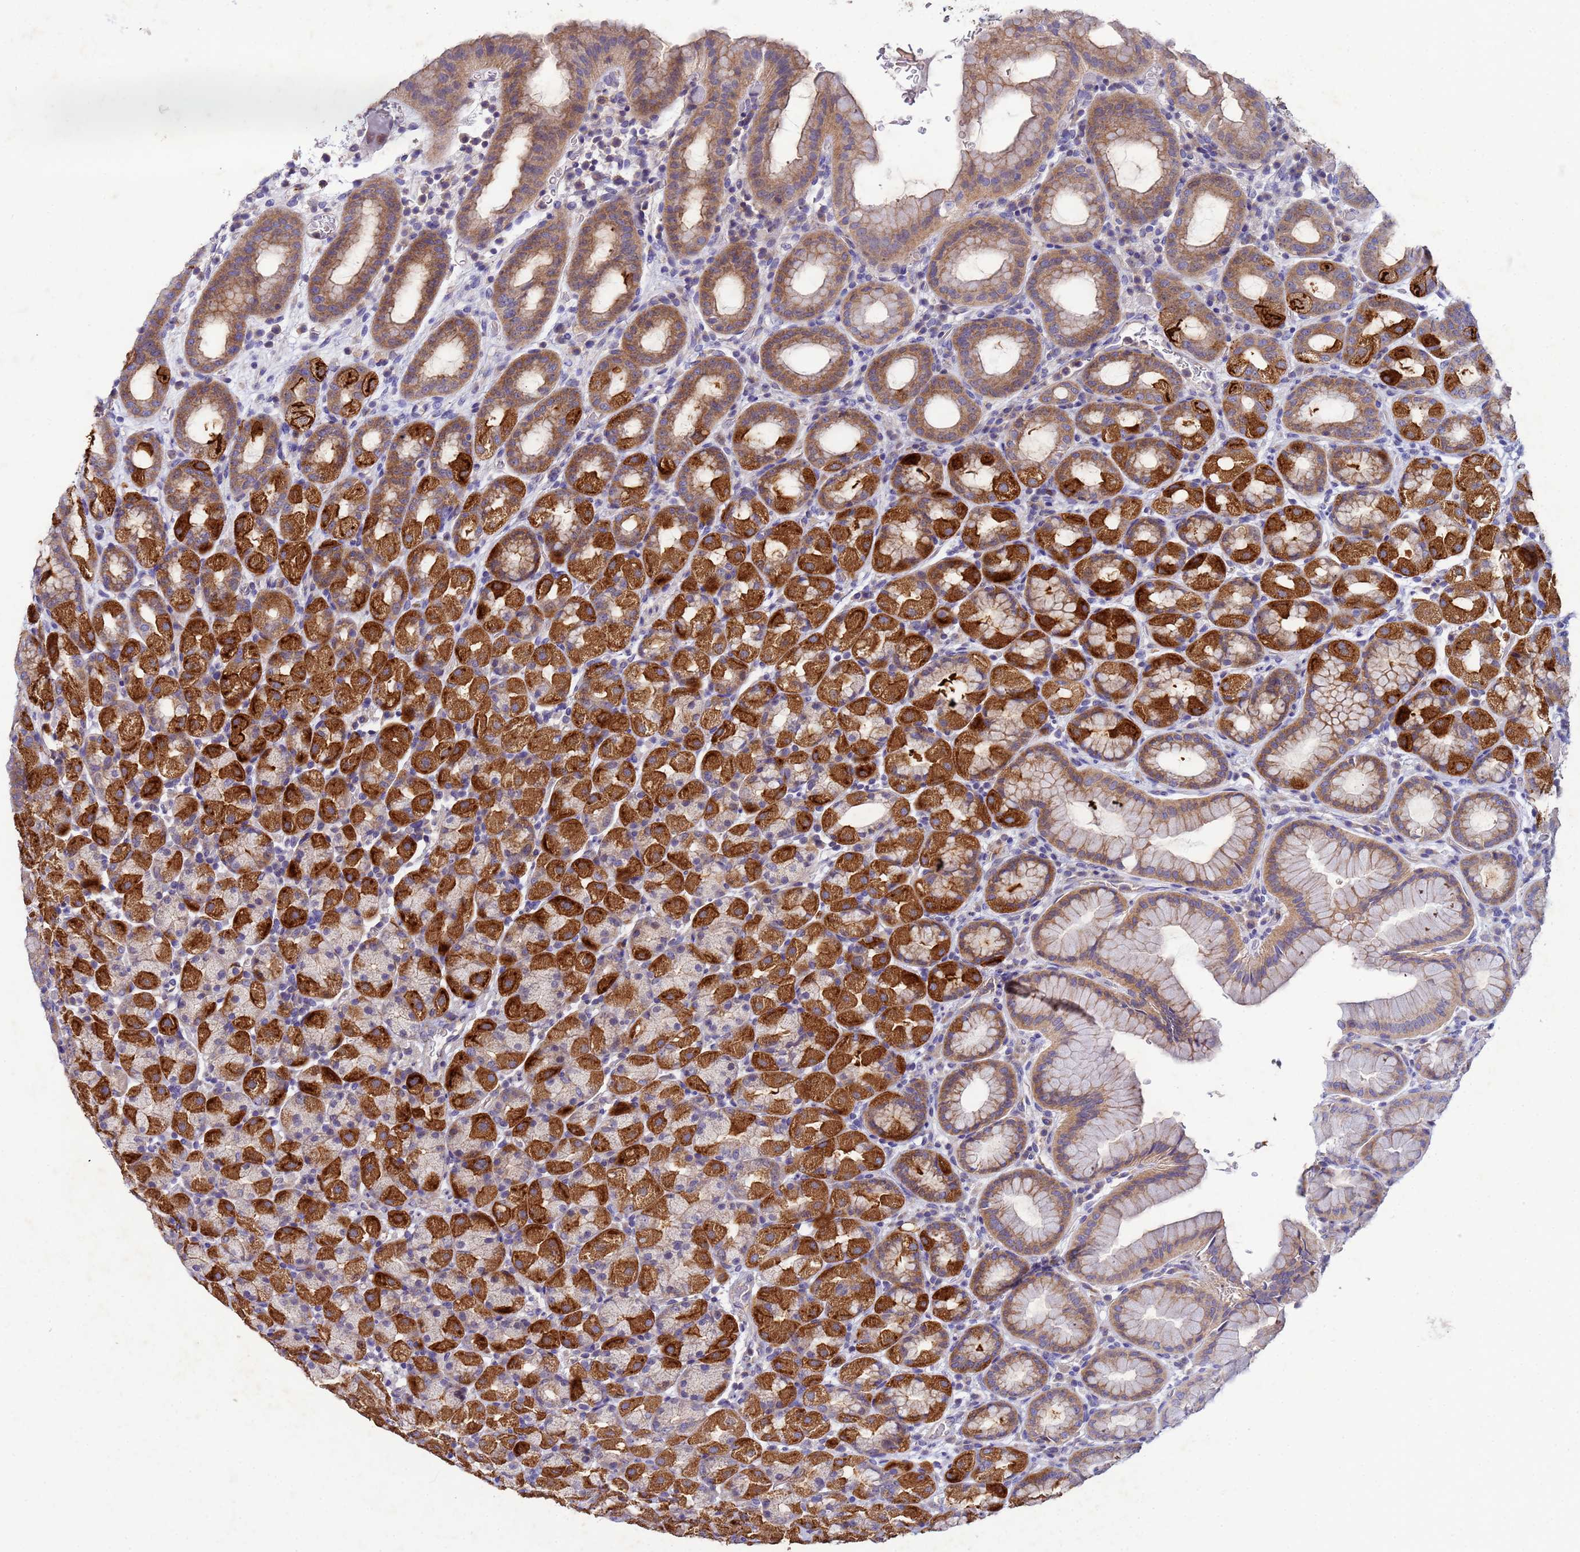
{"staining": {"intensity": "strong", "quantity": "25%-75%", "location": "cytoplasmic/membranous"}, "tissue": "stomach", "cell_type": "Glandular cells", "image_type": "normal", "snomed": [{"axis": "morphology", "description": "Normal tissue, NOS"}, {"axis": "topography", "description": "Stomach, upper"}, {"axis": "topography", "description": "Stomach, lower"}, {"axis": "topography", "description": "Small intestine"}], "caption": "This image exhibits IHC staining of benign stomach, with high strong cytoplasmic/membranous positivity in about 25%-75% of glandular cells.", "gene": "CDC34", "patient": {"sex": "male", "age": 68}}